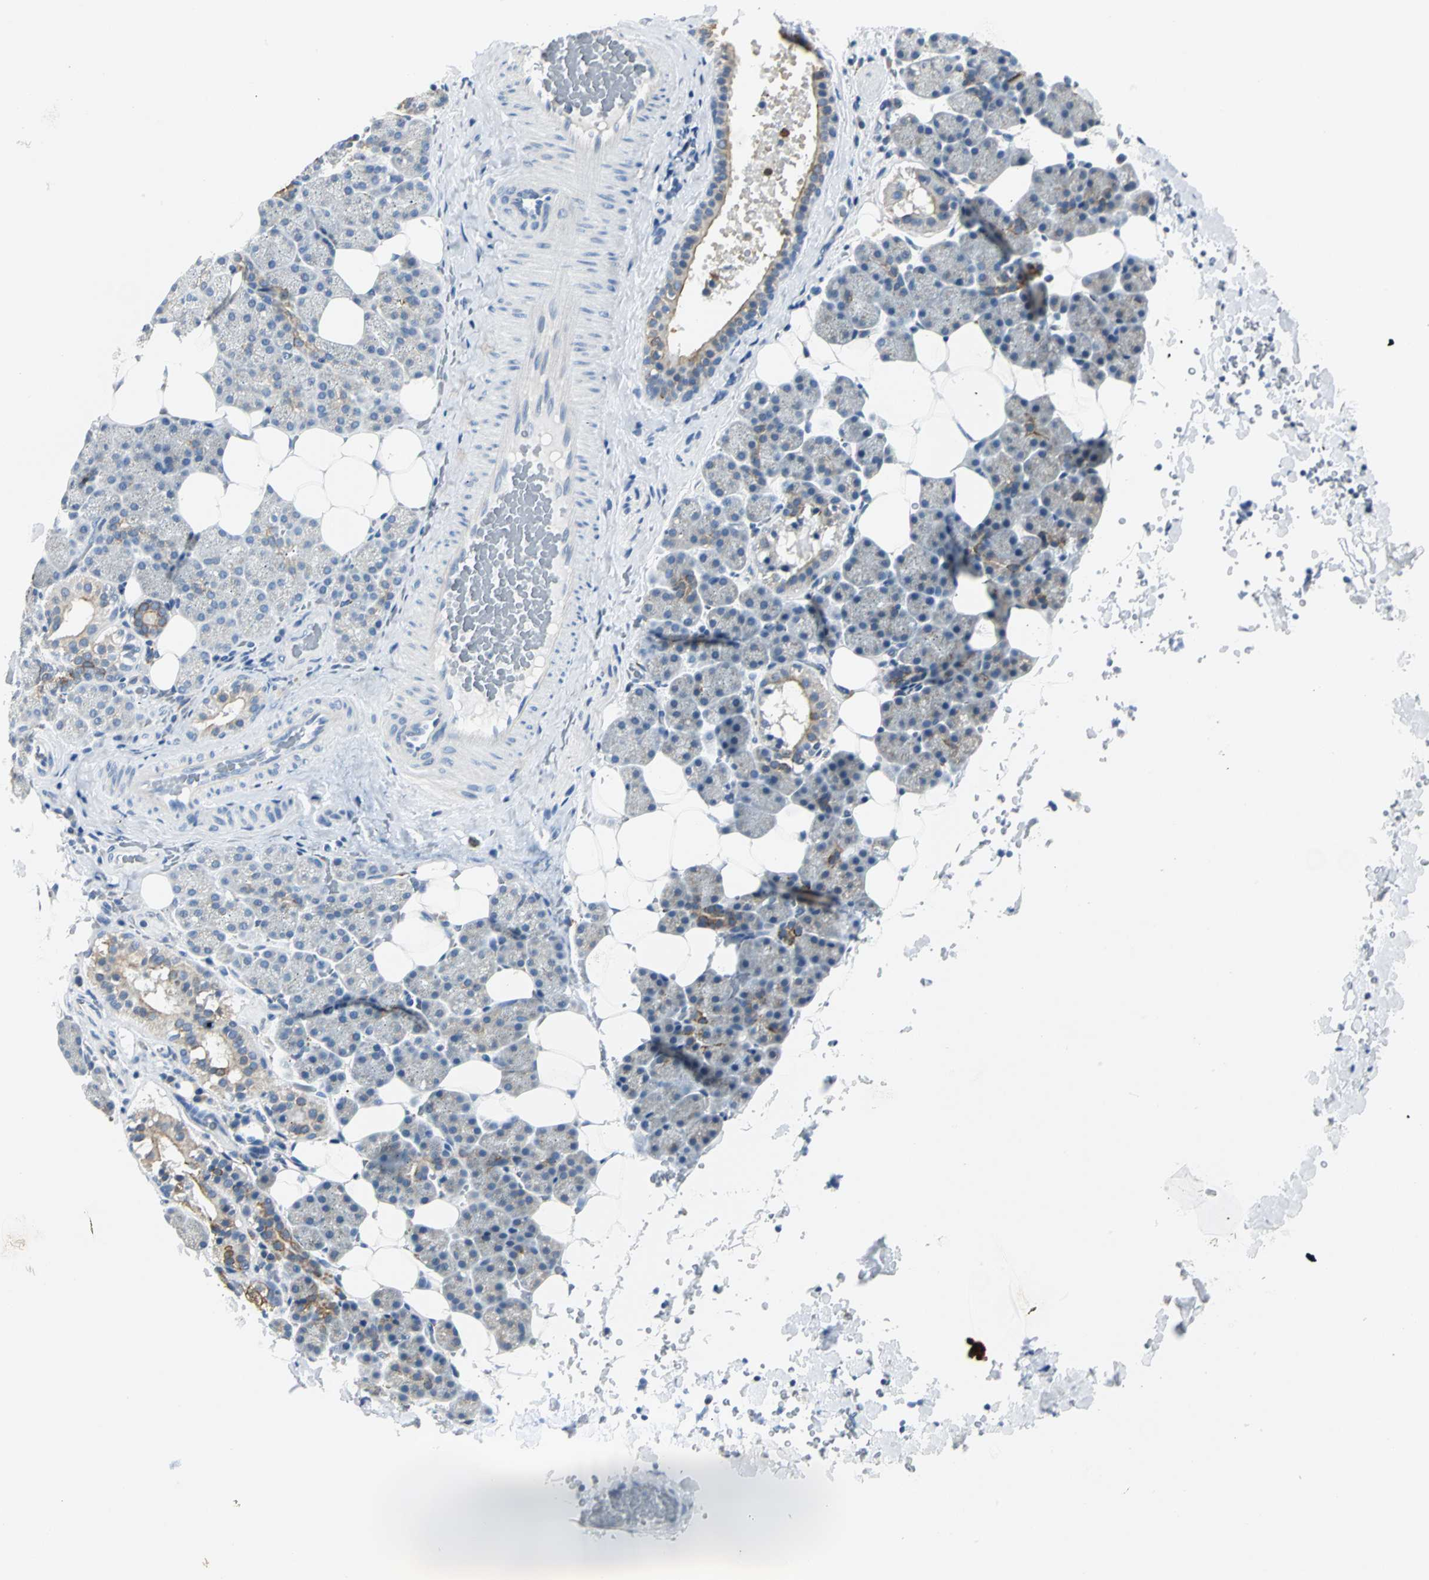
{"staining": {"intensity": "moderate", "quantity": "<25%", "location": "cytoplasmic/membranous"}, "tissue": "salivary gland", "cell_type": "Glandular cells", "image_type": "normal", "snomed": [{"axis": "morphology", "description": "Normal tissue, NOS"}, {"axis": "topography", "description": "Lymph node"}, {"axis": "topography", "description": "Salivary gland"}], "caption": "Immunohistochemistry (IHC) (DAB) staining of unremarkable salivary gland reveals moderate cytoplasmic/membranous protein staining in approximately <25% of glandular cells. The staining was performed using DAB (3,3'-diaminobenzidine) to visualize the protein expression in brown, while the nuclei were stained in blue with hematoxylin (Magnification: 20x).", "gene": "B3GNT2", "patient": {"sex": "male", "age": 8}}